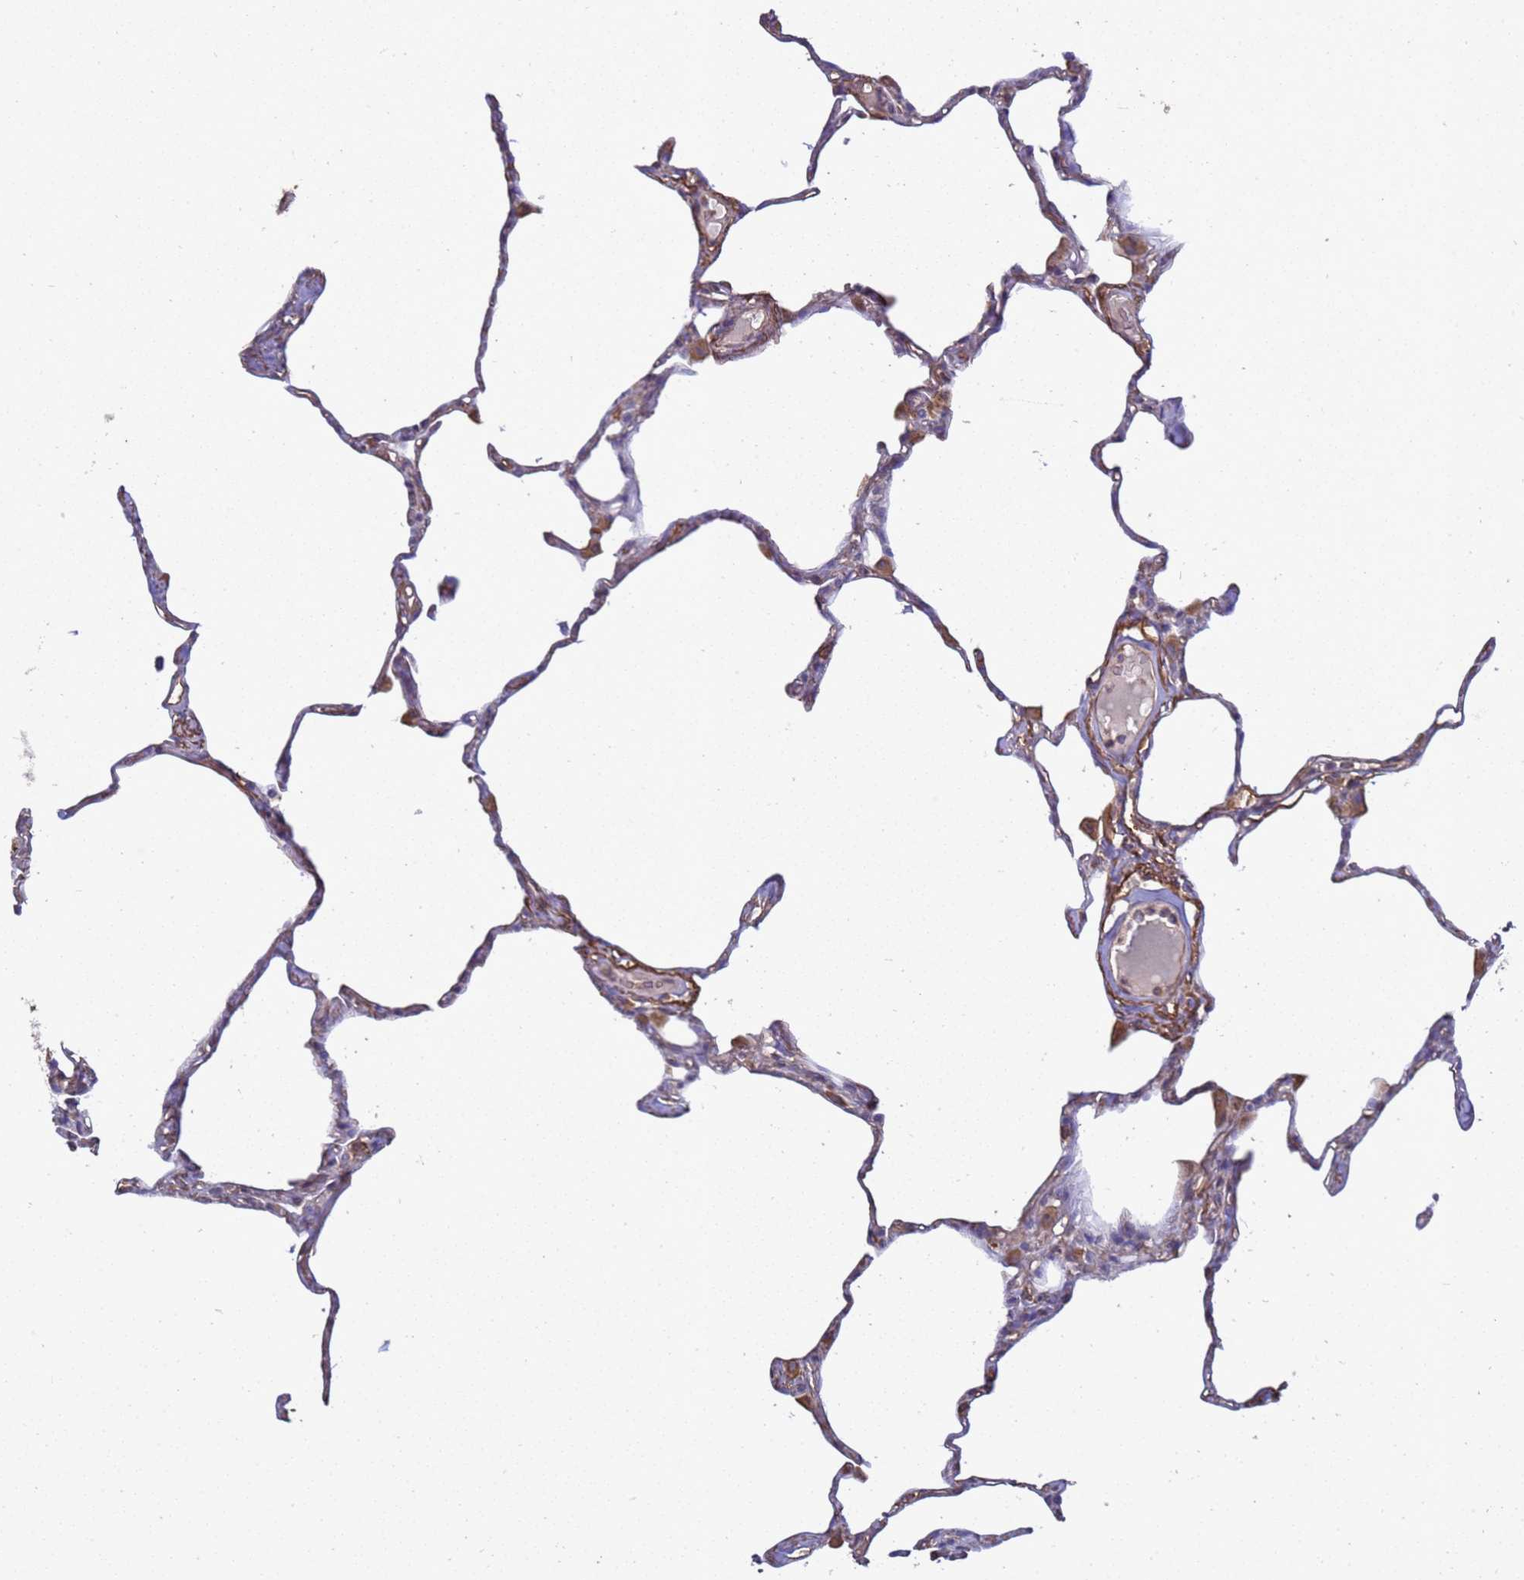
{"staining": {"intensity": "moderate", "quantity": "25%-75%", "location": "cytoplasmic/membranous"}, "tissue": "lung", "cell_type": "Alveolar cells", "image_type": "normal", "snomed": [{"axis": "morphology", "description": "Normal tissue, NOS"}, {"axis": "topography", "description": "Lung"}], "caption": "An immunohistochemistry micrograph of benign tissue is shown. Protein staining in brown shows moderate cytoplasmic/membranous positivity in lung within alveolar cells.", "gene": "SGIP1", "patient": {"sex": "male", "age": 65}}